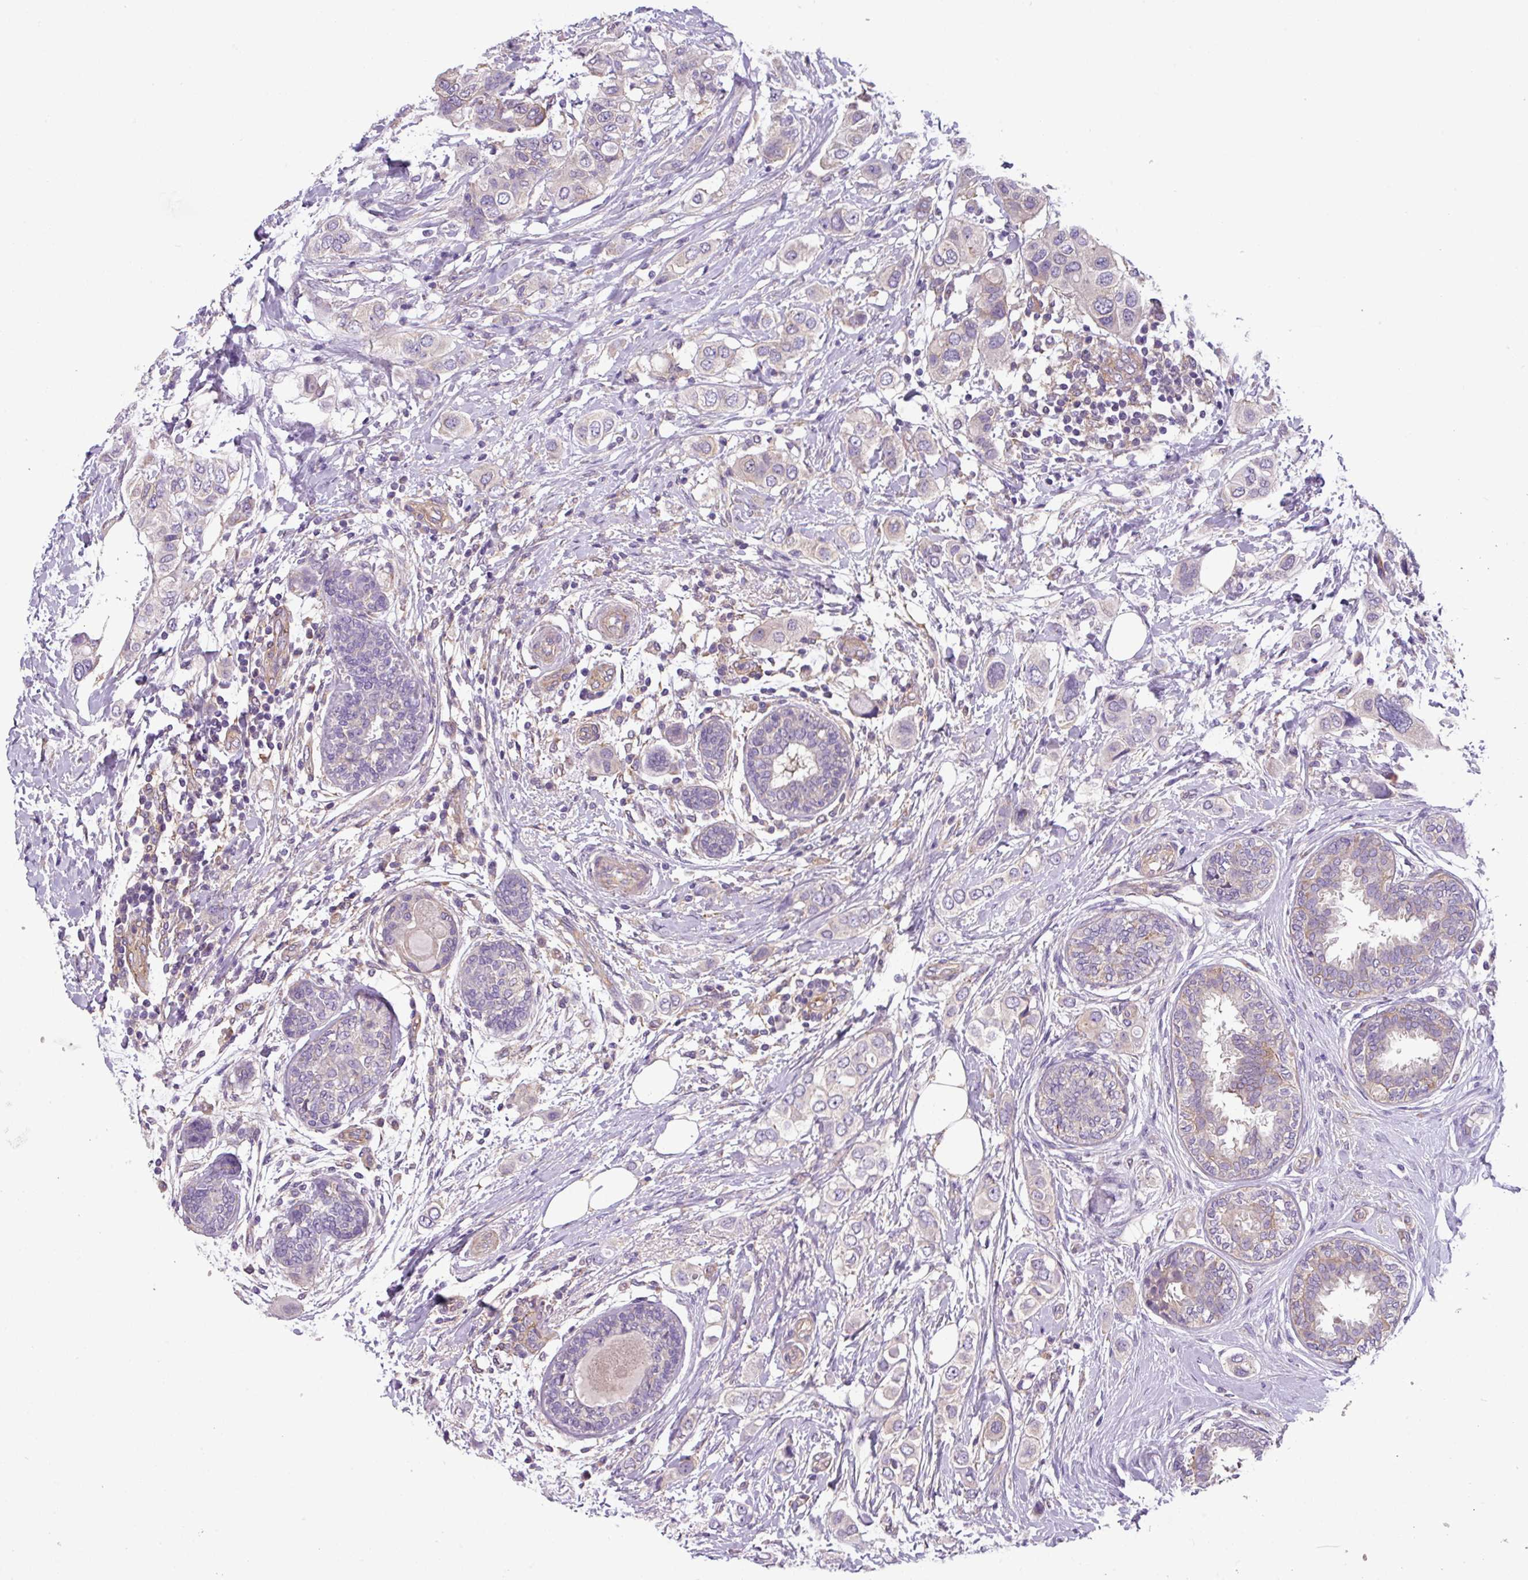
{"staining": {"intensity": "negative", "quantity": "none", "location": "none"}, "tissue": "breast cancer", "cell_type": "Tumor cells", "image_type": "cancer", "snomed": [{"axis": "morphology", "description": "Lobular carcinoma"}, {"axis": "topography", "description": "Breast"}], "caption": "Protein analysis of breast lobular carcinoma exhibits no significant positivity in tumor cells.", "gene": "SLC23A2", "patient": {"sex": "female", "age": 51}}